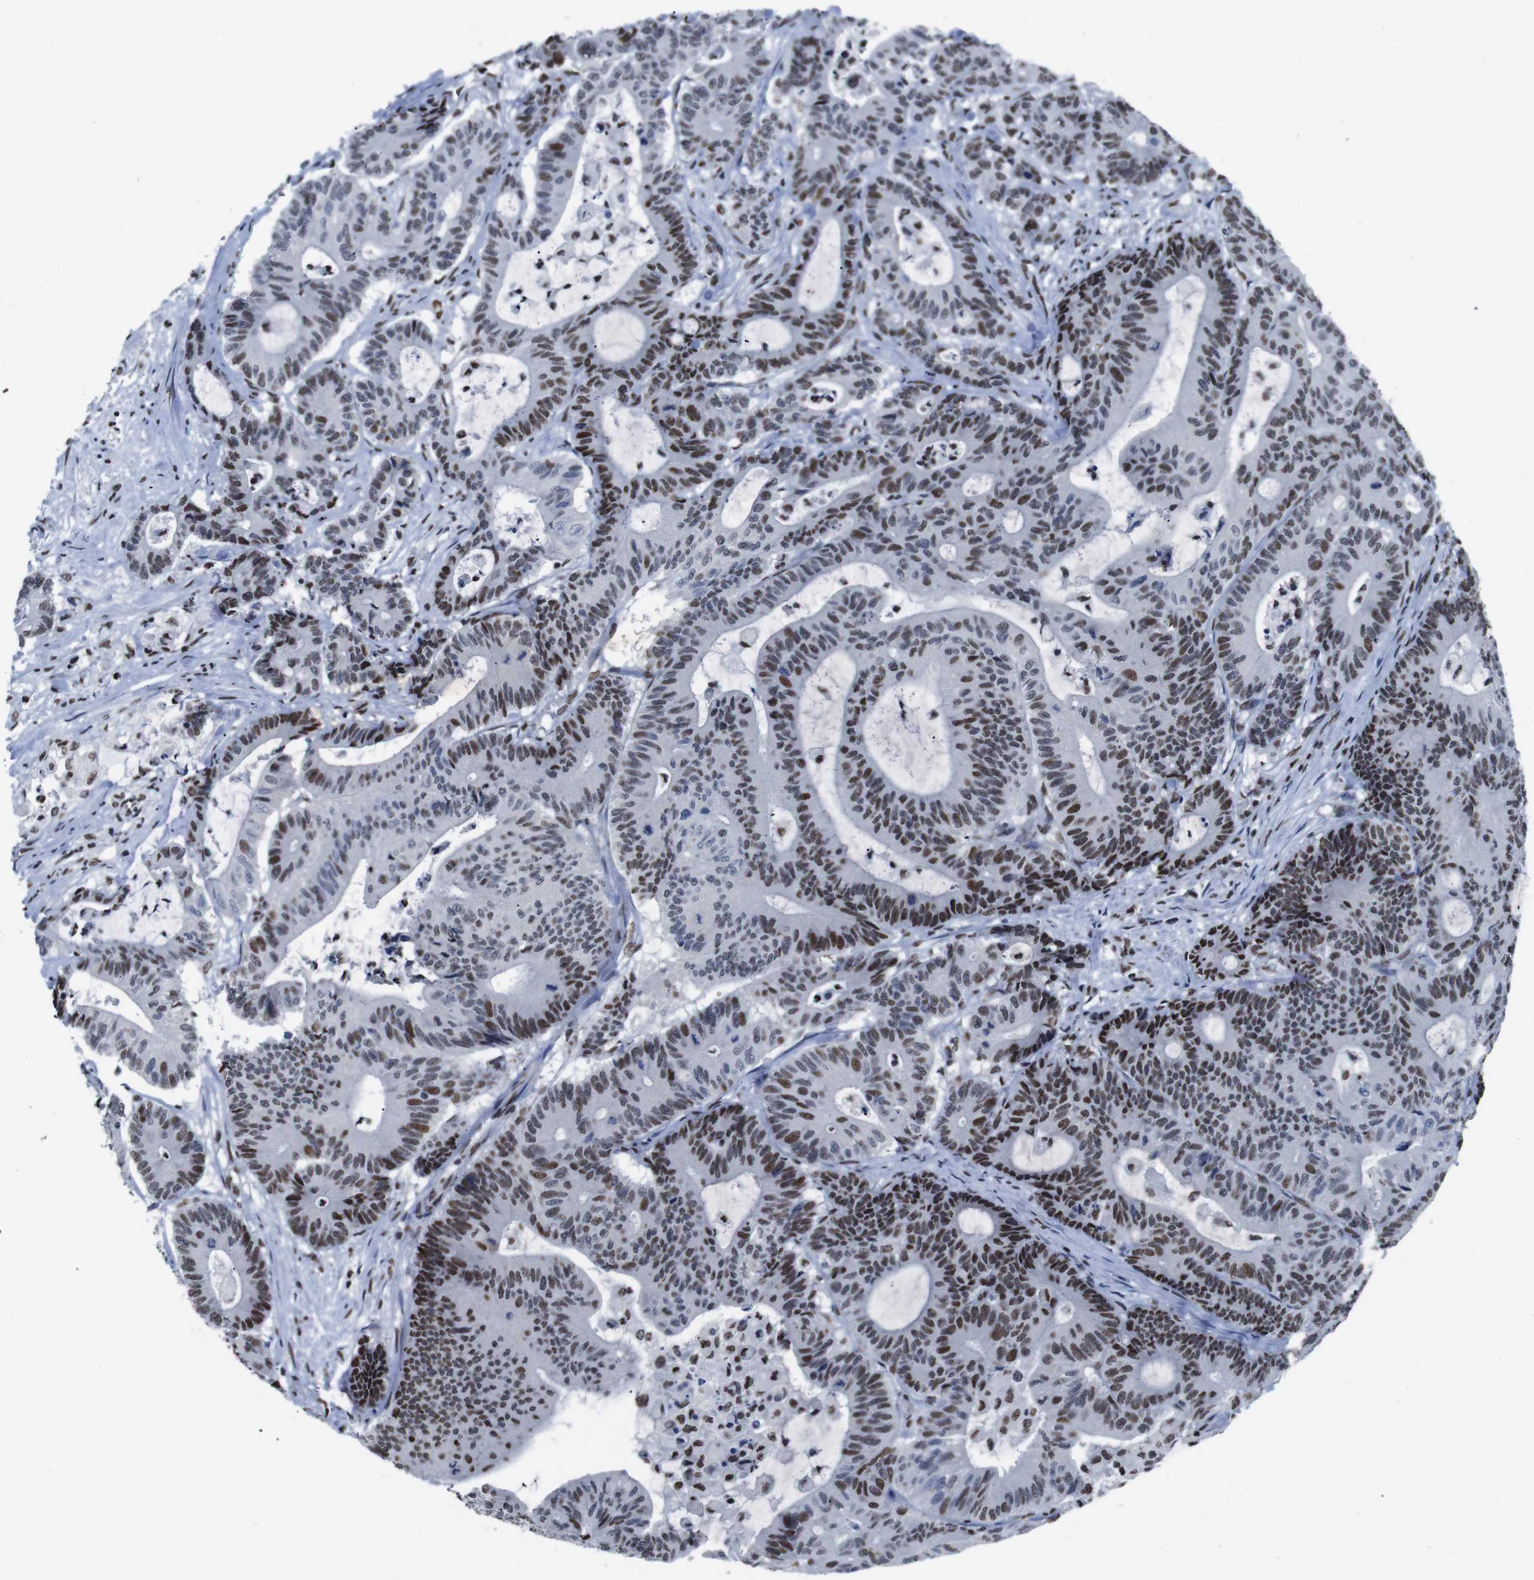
{"staining": {"intensity": "moderate", "quantity": ">75%", "location": "nuclear"}, "tissue": "colorectal cancer", "cell_type": "Tumor cells", "image_type": "cancer", "snomed": [{"axis": "morphology", "description": "Adenocarcinoma, NOS"}, {"axis": "topography", "description": "Colon"}], "caption": "Immunohistochemical staining of human colorectal adenocarcinoma shows medium levels of moderate nuclear expression in approximately >75% of tumor cells. Using DAB (3,3'-diaminobenzidine) (brown) and hematoxylin (blue) stains, captured at high magnification using brightfield microscopy.", "gene": "PIP4P2", "patient": {"sex": "female", "age": 84}}